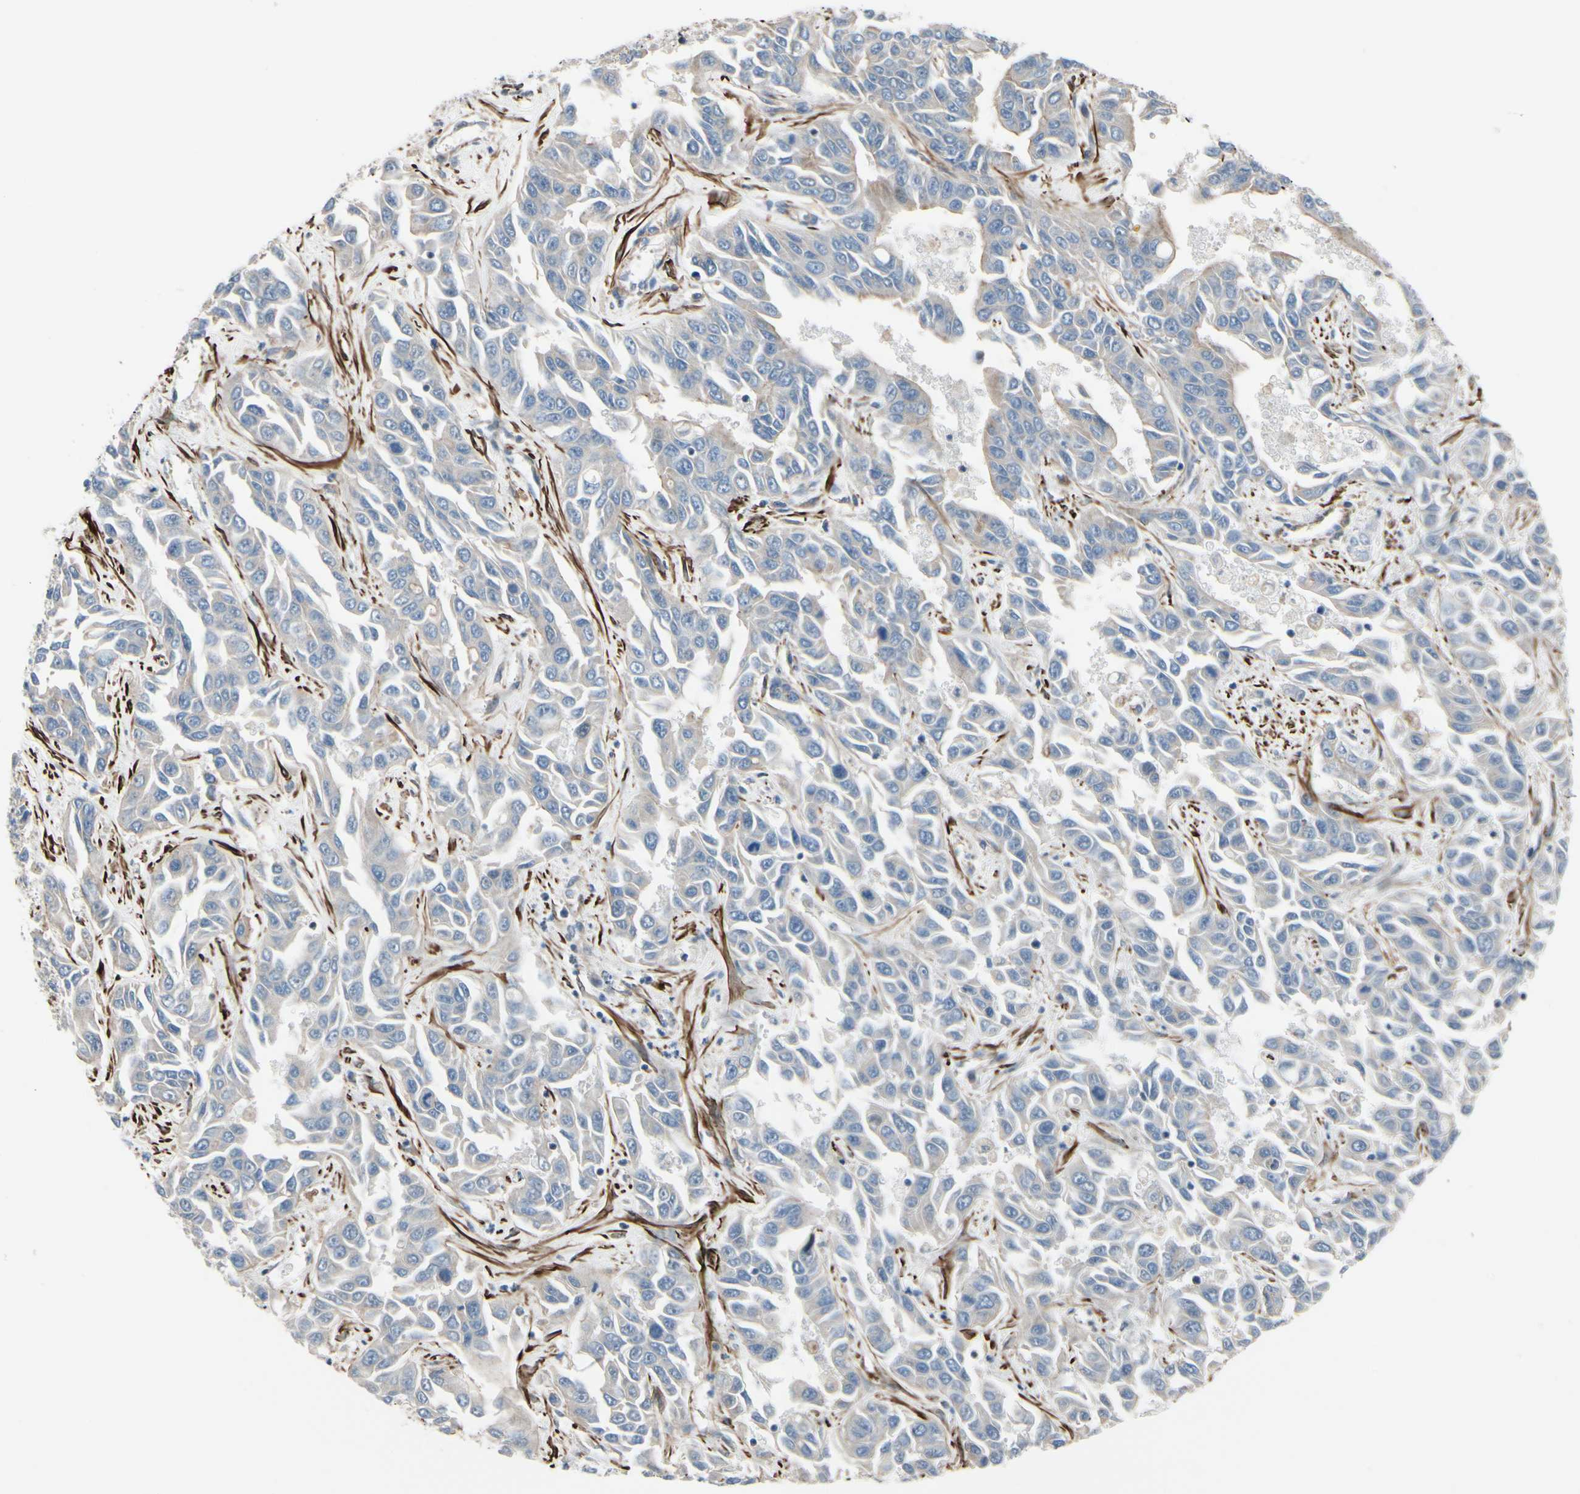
{"staining": {"intensity": "negative", "quantity": "none", "location": "none"}, "tissue": "liver cancer", "cell_type": "Tumor cells", "image_type": "cancer", "snomed": [{"axis": "morphology", "description": "Cholangiocarcinoma"}, {"axis": "topography", "description": "Liver"}], "caption": "Histopathology image shows no protein staining in tumor cells of liver cancer (cholangiocarcinoma) tissue.", "gene": "TPM1", "patient": {"sex": "female", "age": 52}}